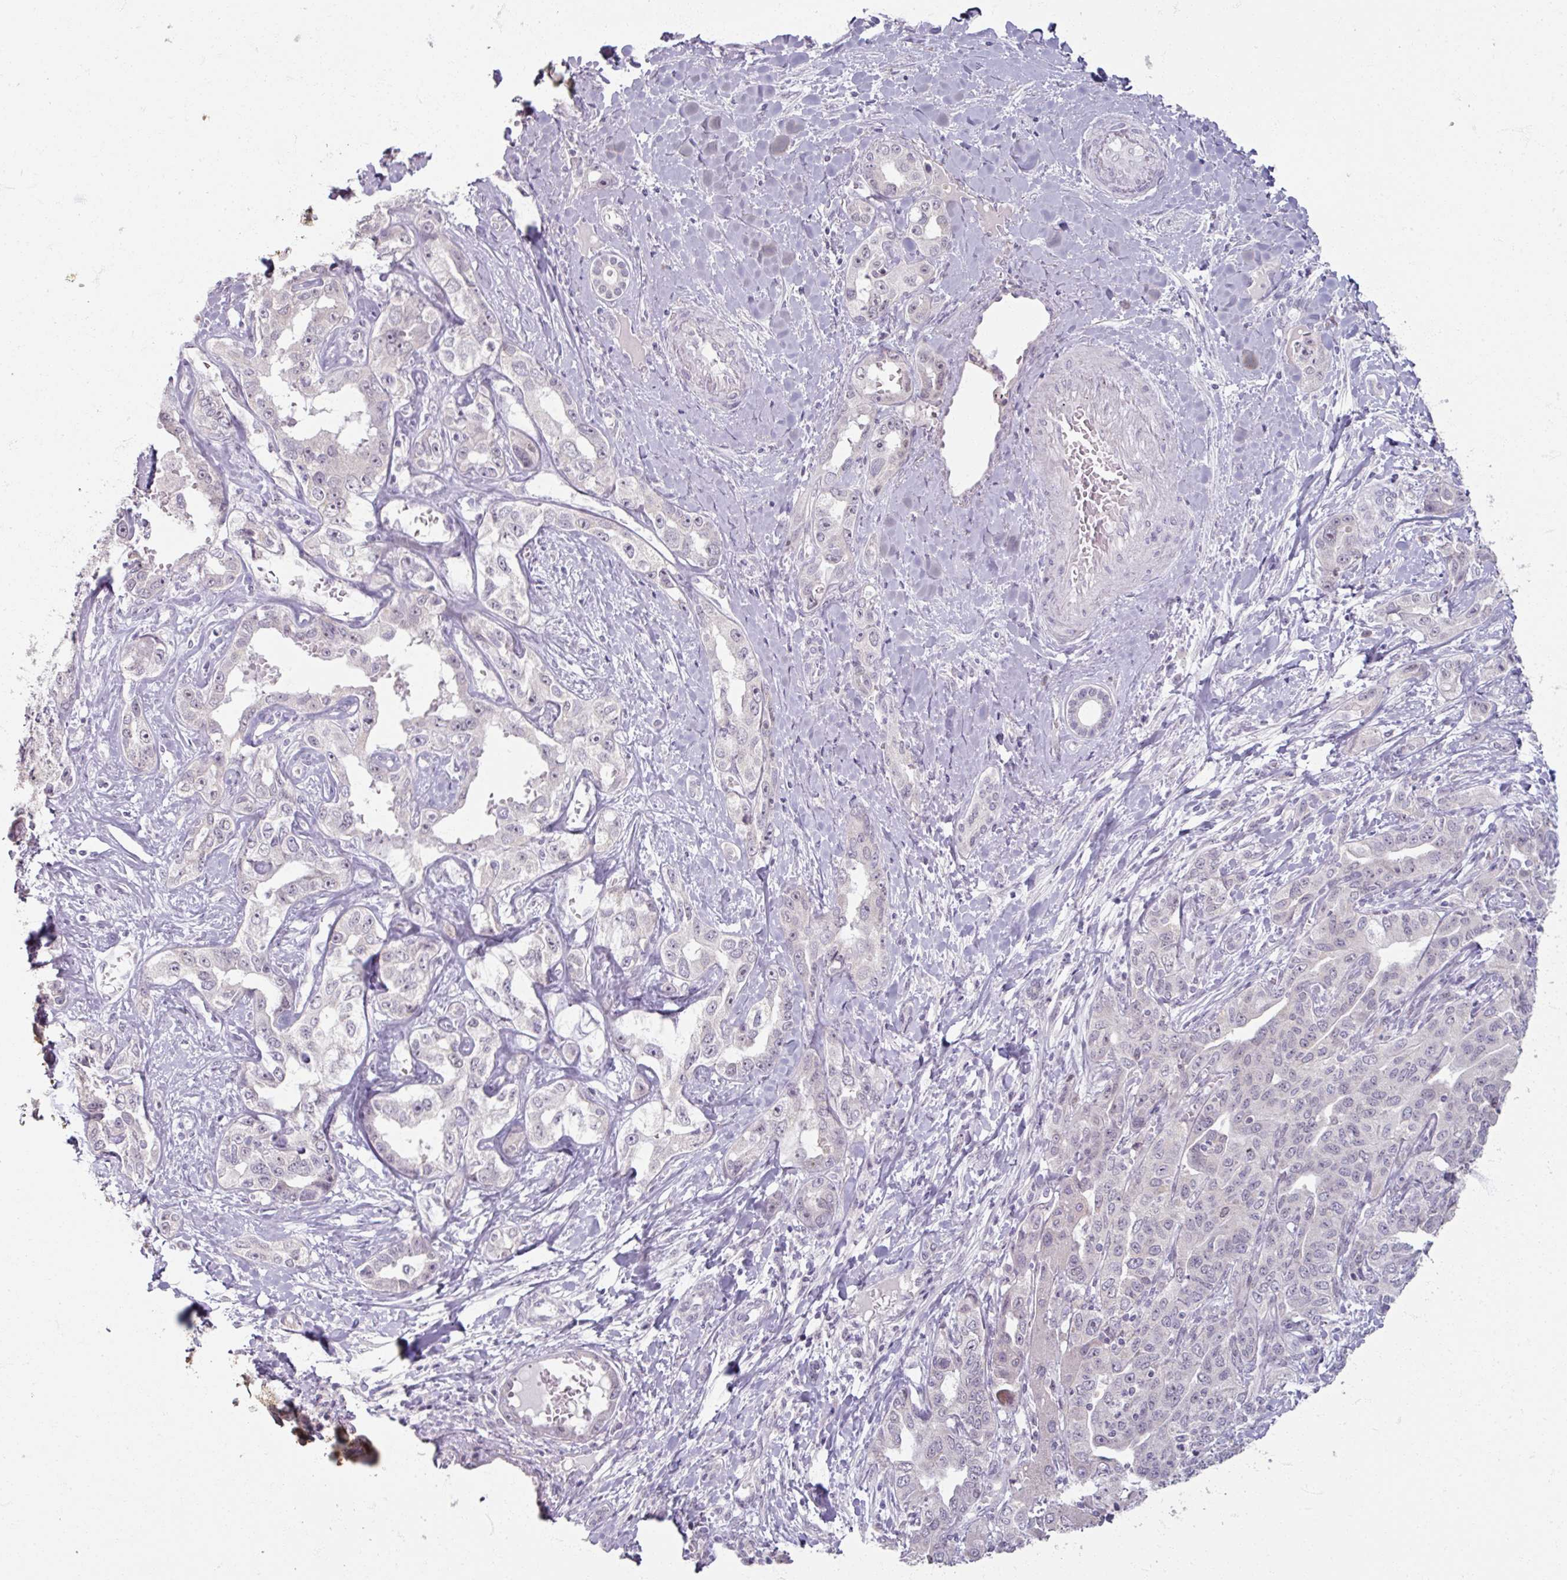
{"staining": {"intensity": "negative", "quantity": "none", "location": "none"}, "tissue": "liver cancer", "cell_type": "Tumor cells", "image_type": "cancer", "snomed": [{"axis": "morphology", "description": "Cholangiocarcinoma"}, {"axis": "topography", "description": "Liver"}], "caption": "A high-resolution image shows immunohistochemistry staining of liver cholangiocarcinoma, which shows no significant positivity in tumor cells. The staining was performed using DAB (3,3'-diaminobenzidine) to visualize the protein expression in brown, while the nuclei were stained in blue with hematoxylin (Magnification: 20x).", "gene": "SOX11", "patient": {"sex": "male", "age": 59}}